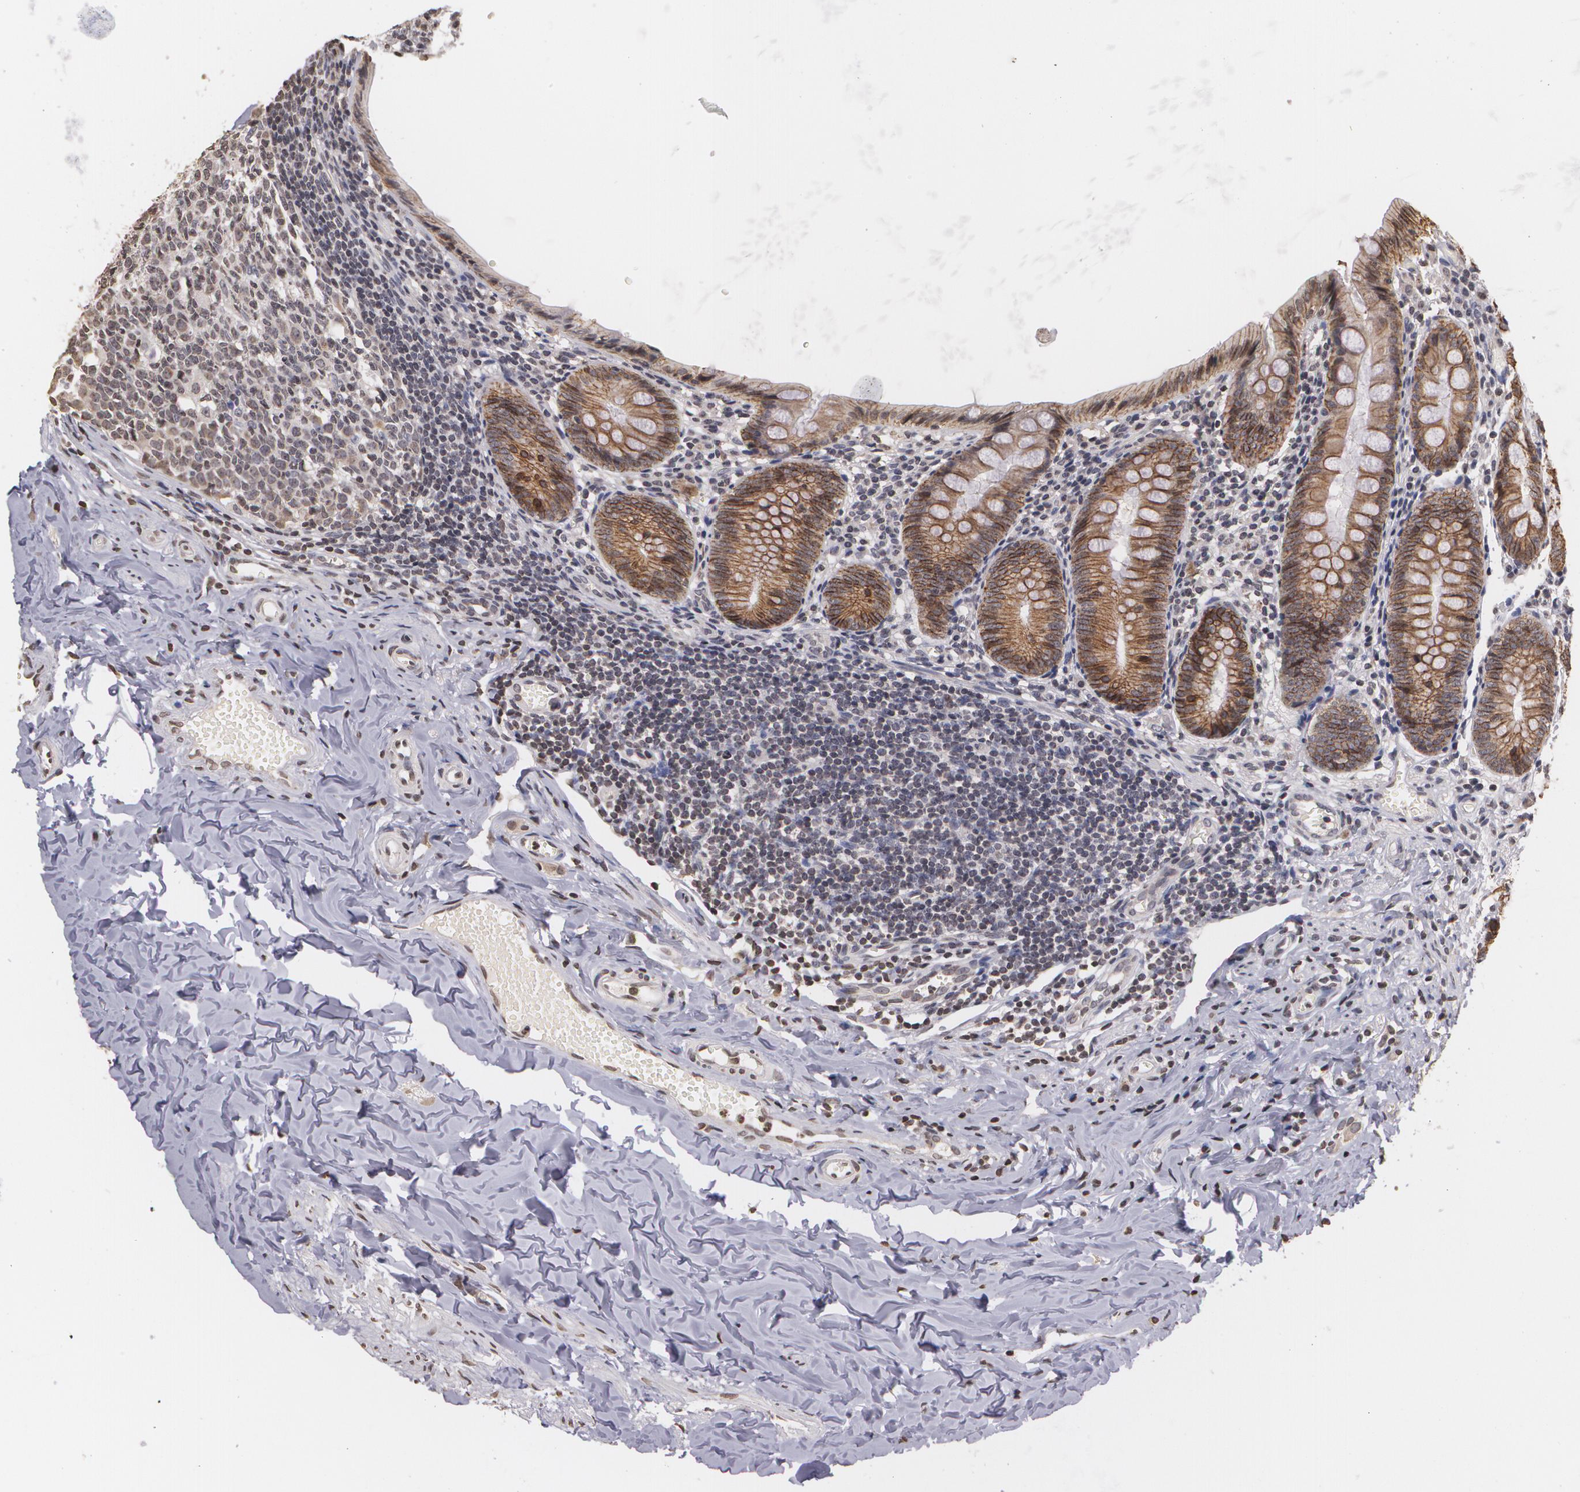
{"staining": {"intensity": "moderate", "quantity": ">75%", "location": "cytoplasmic/membranous"}, "tissue": "appendix", "cell_type": "Glandular cells", "image_type": "normal", "snomed": [{"axis": "morphology", "description": "Normal tissue, NOS"}, {"axis": "topography", "description": "Appendix"}], "caption": "A brown stain highlights moderate cytoplasmic/membranous positivity of a protein in glandular cells of benign human appendix. (DAB (3,3'-diaminobenzidine) = brown stain, brightfield microscopy at high magnification).", "gene": "THRB", "patient": {"sex": "female", "age": 17}}